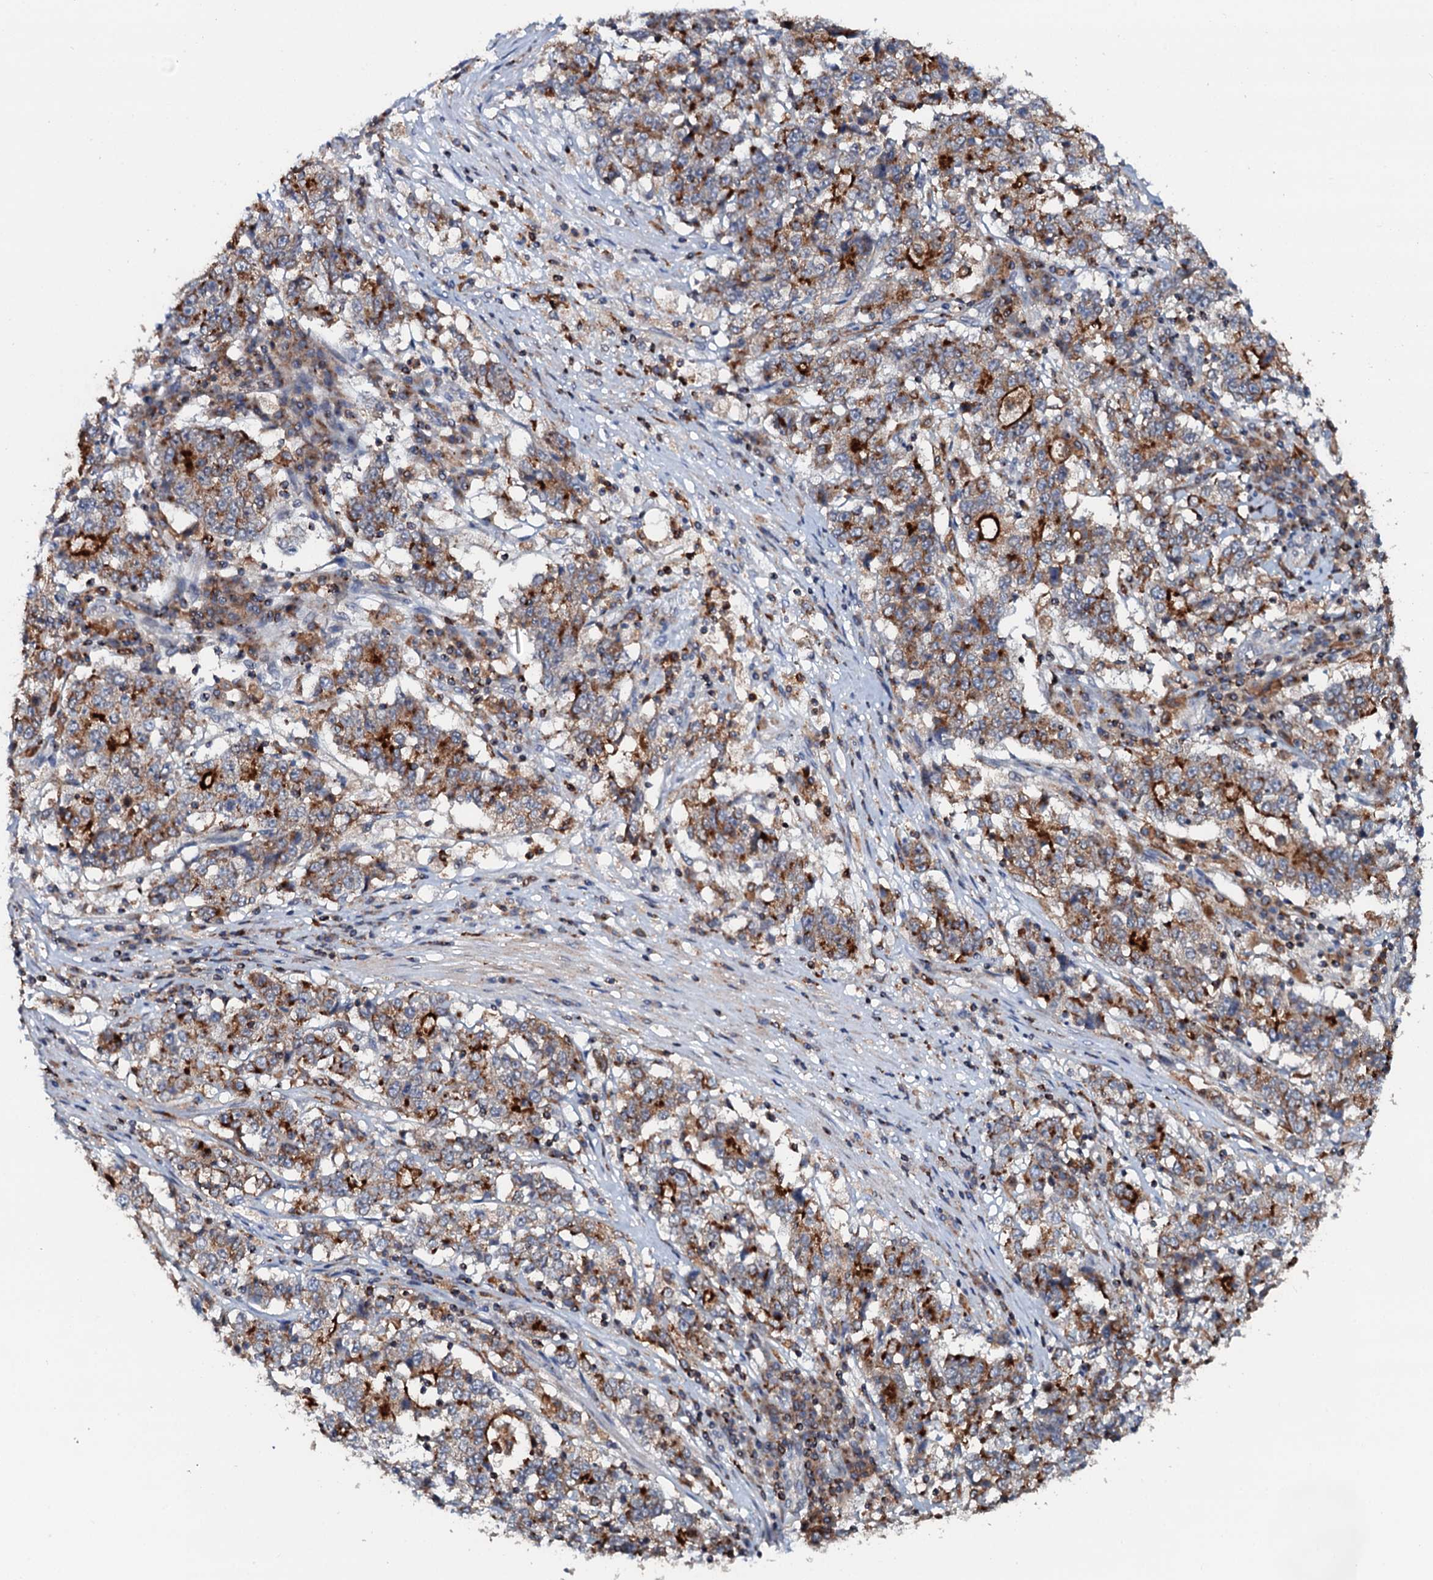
{"staining": {"intensity": "strong", "quantity": "25%-75%", "location": "cytoplasmic/membranous"}, "tissue": "stomach cancer", "cell_type": "Tumor cells", "image_type": "cancer", "snomed": [{"axis": "morphology", "description": "Adenocarcinoma, NOS"}, {"axis": "topography", "description": "Stomach"}], "caption": "Immunohistochemistry staining of adenocarcinoma (stomach), which reveals high levels of strong cytoplasmic/membranous expression in approximately 25%-75% of tumor cells indicating strong cytoplasmic/membranous protein staining. The staining was performed using DAB (3,3'-diaminobenzidine) (brown) for protein detection and nuclei were counterstained in hematoxylin (blue).", "gene": "VAMP8", "patient": {"sex": "male", "age": 59}}